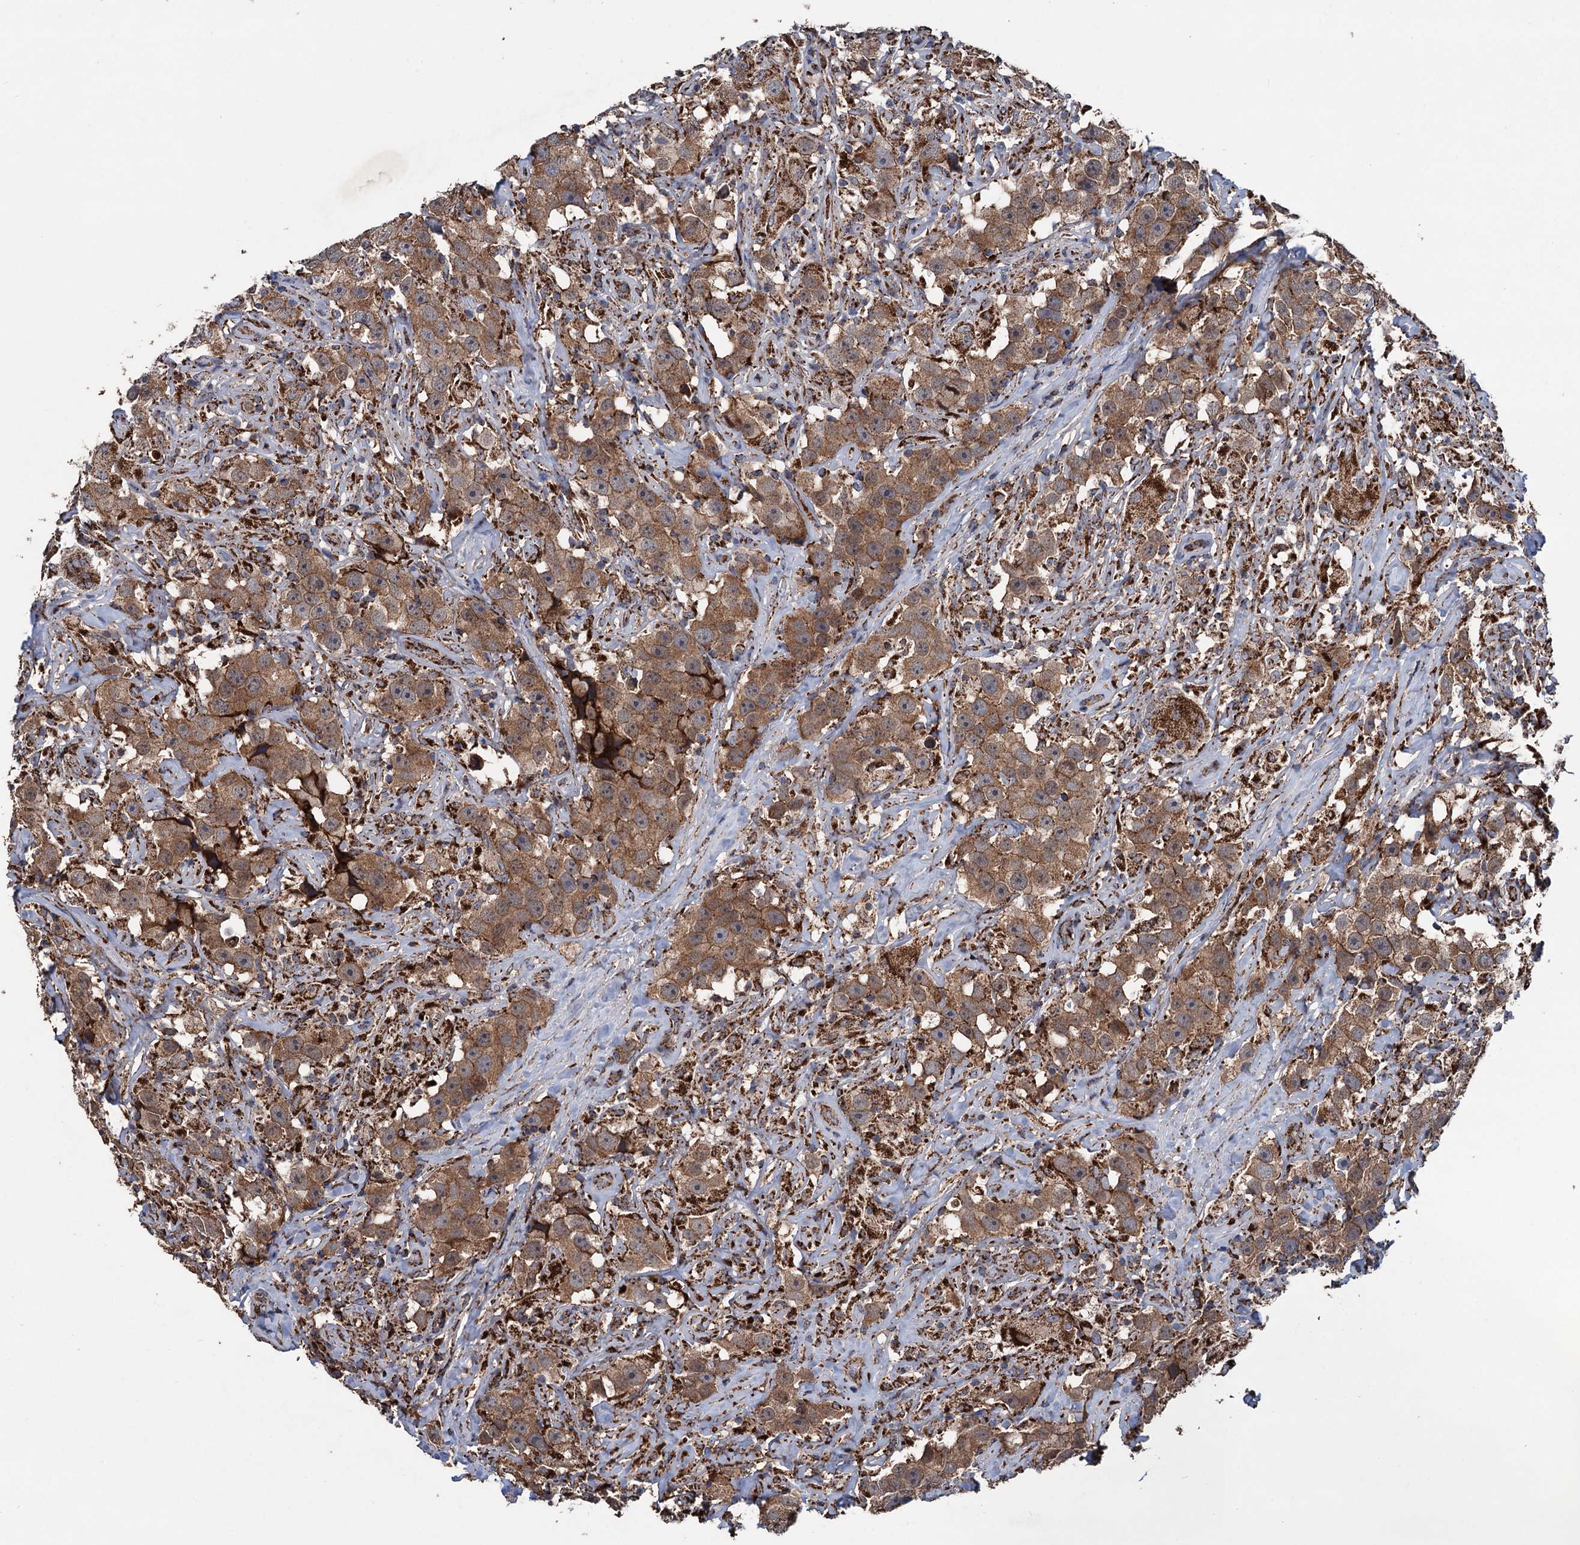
{"staining": {"intensity": "moderate", "quantity": ">75%", "location": "cytoplasmic/membranous"}, "tissue": "testis cancer", "cell_type": "Tumor cells", "image_type": "cancer", "snomed": [{"axis": "morphology", "description": "Seminoma, NOS"}, {"axis": "topography", "description": "Testis"}], "caption": "Immunohistochemistry histopathology image of human testis seminoma stained for a protein (brown), which reveals medium levels of moderate cytoplasmic/membranous positivity in about >75% of tumor cells.", "gene": "DGLUCY", "patient": {"sex": "male", "age": 49}}